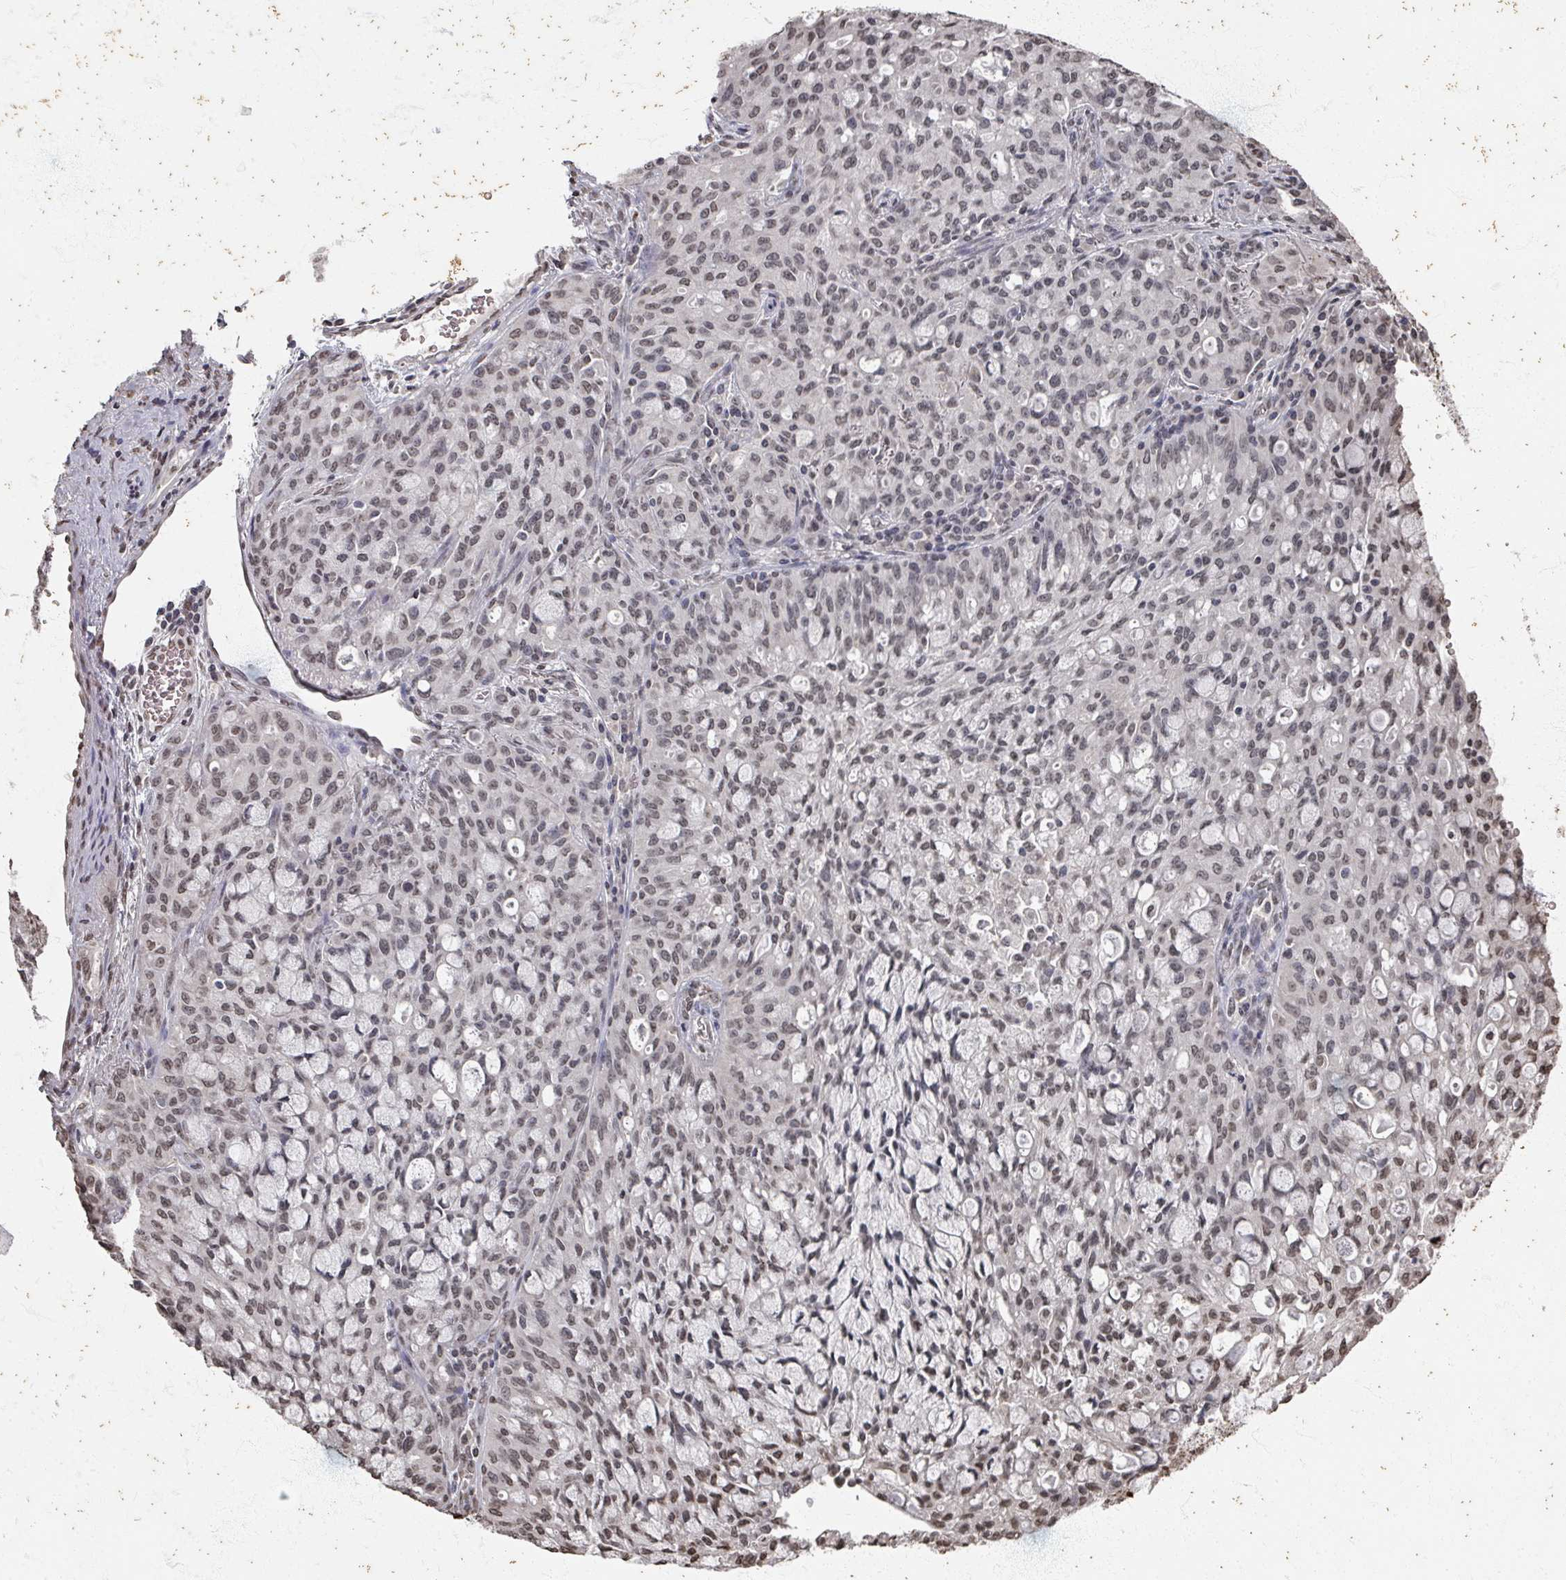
{"staining": {"intensity": "moderate", "quantity": ">75%", "location": "nuclear"}, "tissue": "lung cancer", "cell_type": "Tumor cells", "image_type": "cancer", "snomed": [{"axis": "morphology", "description": "Adenocarcinoma, NOS"}, {"axis": "topography", "description": "Lung"}], "caption": "Immunohistochemistry of lung cancer (adenocarcinoma) reveals medium levels of moderate nuclear staining in about >75% of tumor cells. (brown staining indicates protein expression, while blue staining denotes nuclei).", "gene": "DCUN1D5", "patient": {"sex": "female", "age": 44}}